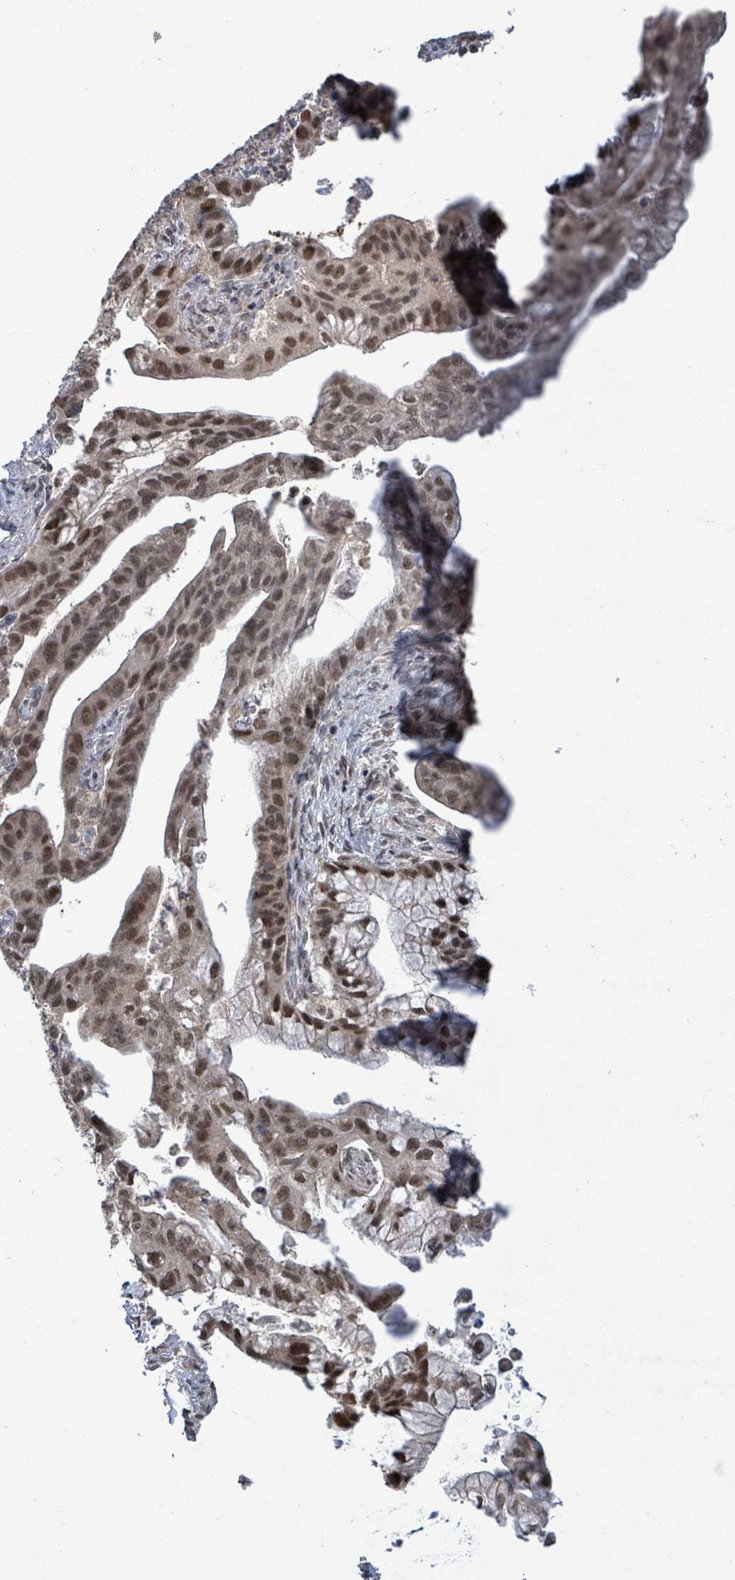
{"staining": {"intensity": "moderate", "quantity": "25%-75%", "location": "nuclear"}, "tissue": "pancreatic cancer", "cell_type": "Tumor cells", "image_type": "cancer", "snomed": [{"axis": "morphology", "description": "Adenocarcinoma, NOS"}, {"axis": "topography", "description": "Pancreas"}], "caption": "Immunohistochemistry (IHC) histopathology image of neoplastic tissue: pancreatic cancer (adenocarcinoma) stained using immunohistochemistry (IHC) reveals medium levels of moderate protein expression localized specifically in the nuclear of tumor cells, appearing as a nuclear brown color.", "gene": "COQ6", "patient": {"sex": "male", "age": 68}}